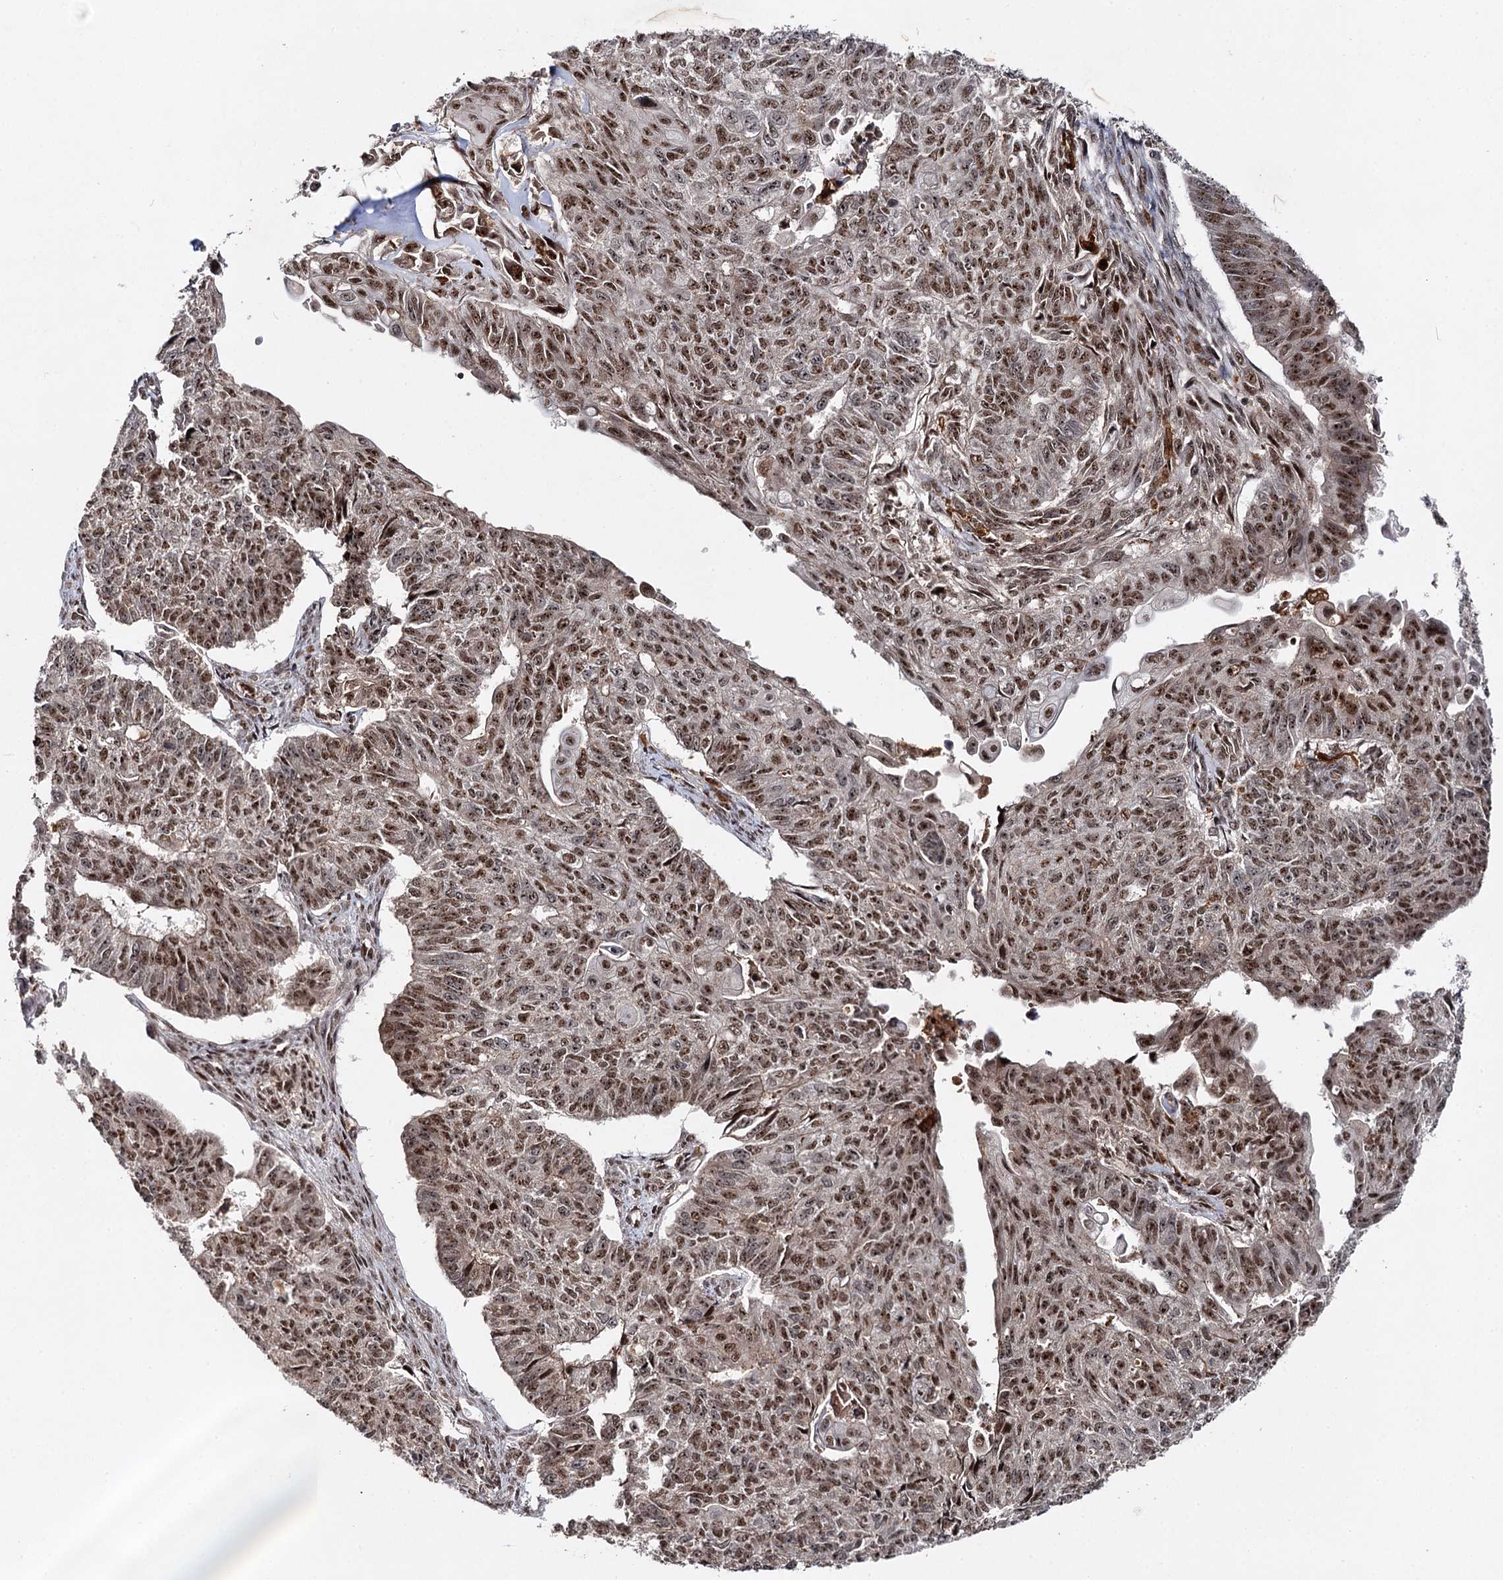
{"staining": {"intensity": "moderate", "quantity": ">75%", "location": "nuclear"}, "tissue": "endometrial cancer", "cell_type": "Tumor cells", "image_type": "cancer", "snomed": [{"axis": "morphology", "description": "Adenocarcinoma, NOS"}, {"axis": "topography", "description": "Endometrium"}], "caption": "Brown immunohistochemical staining in human endometrial cancer (adenocarcinoma) displays moderate nuclear expression in approximately >75% of tumor cells.", "gene": "BUD13", "patient": {"sex": "female", "age": 32}}